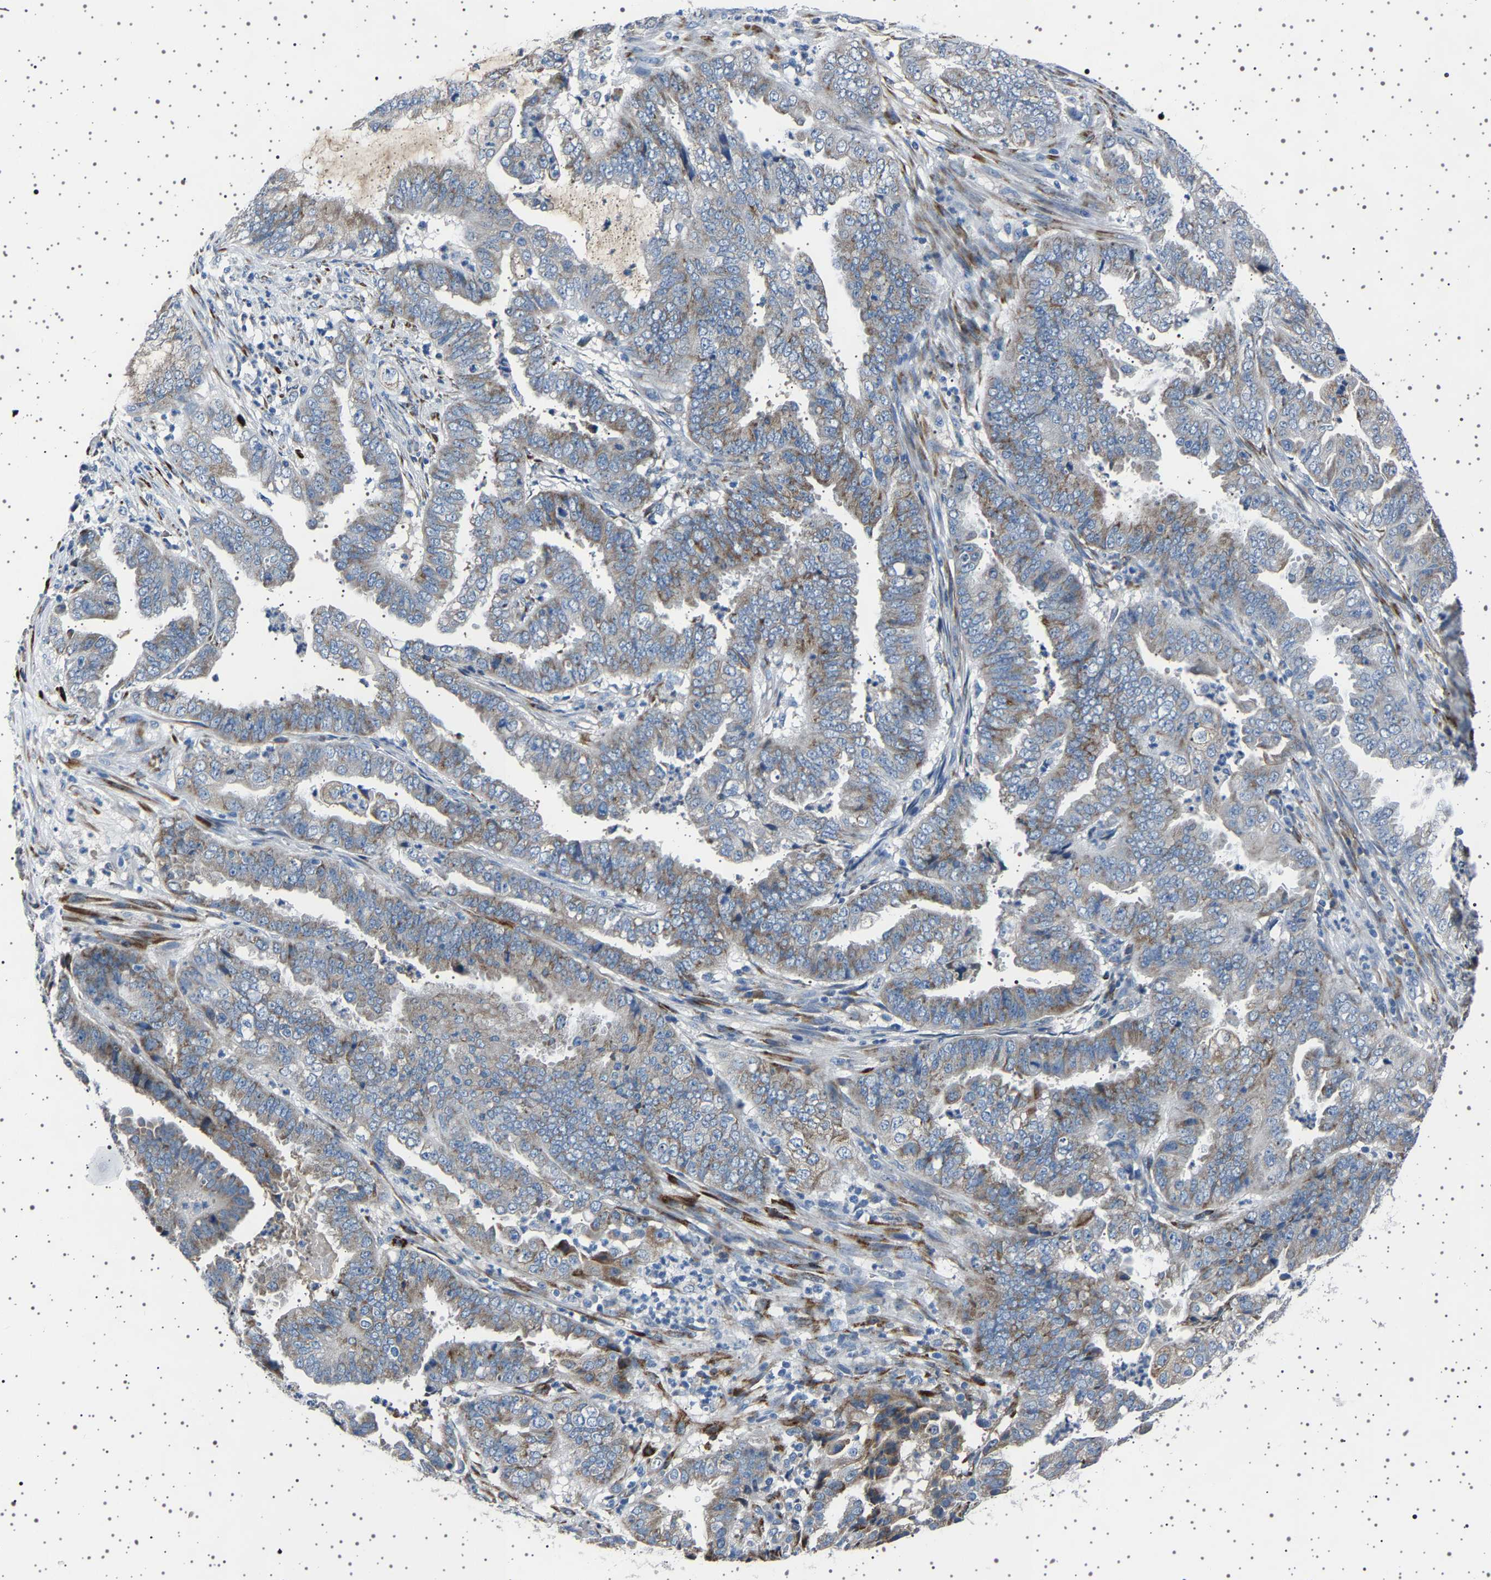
{"staining": {"intensity": "moderate", "quantity": "25%-75%", "location": "cytoplasmic/membranous"}, "tissue": "endometrial cancer", "cell_type": "Tumor cells", "image_type": "cancer", "snomed": [{"axis": "morphology", "description": "Adenocarcinoma, NOS"}, {"axis": "topography", "description": "Endometrium"}], "caption": "An image of endometrial adenocarcinoma stained for a protein demonstrates moderate cytoplasmic/membranous brown staining in tumor cells. The staining was performed using DAB (3,3'-diaminobenzidine), with brown indicating positive protein expression. Nuclei are stained blue with hematoxylin.", "gene": "FTCD", "patient": {"sex": "female", "age": 51}}